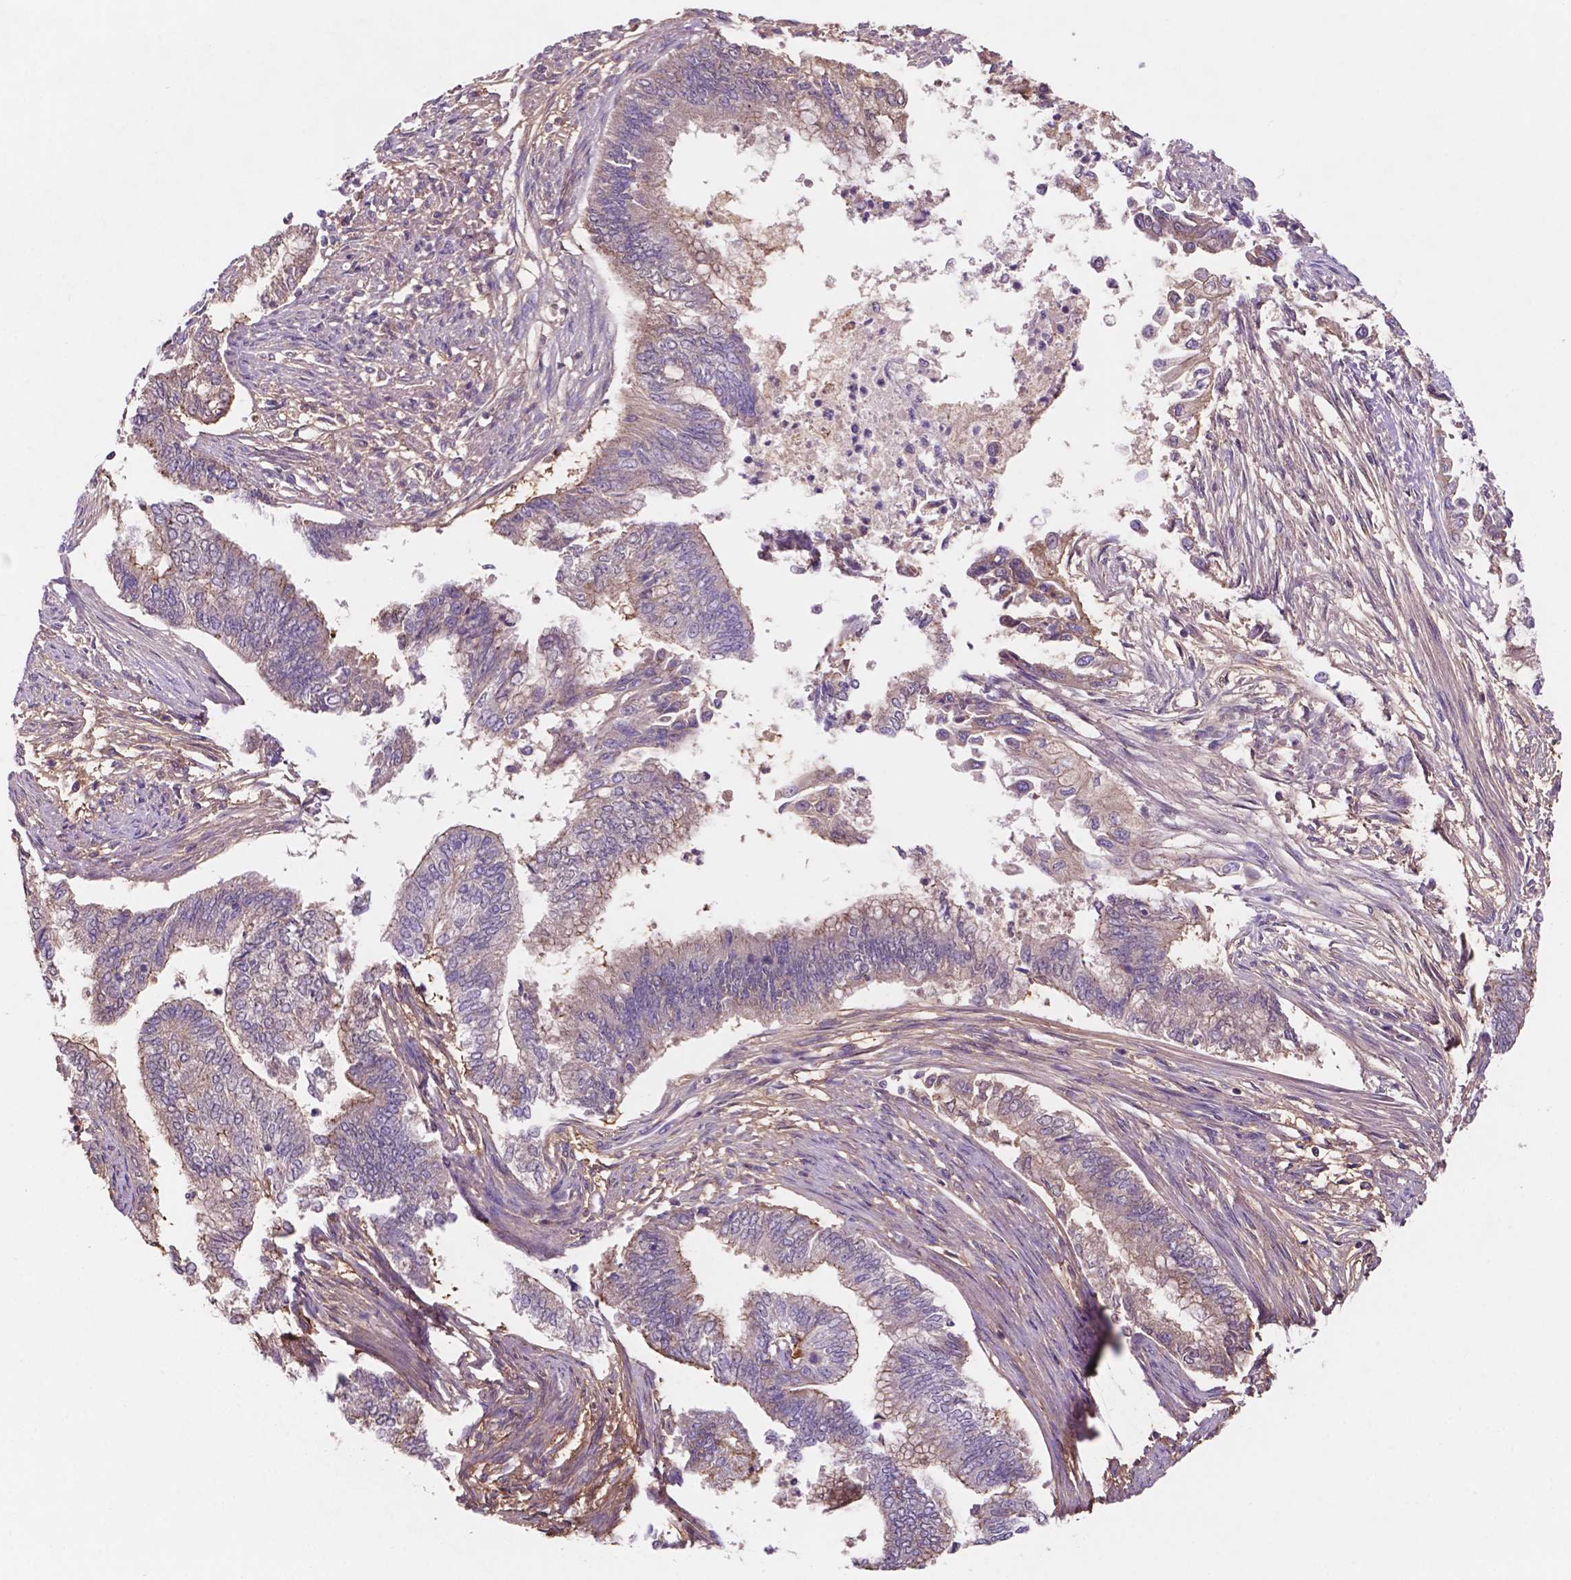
{"staining": {"intensity": "weak", "quantity": "<25%", "location": "cytoplasmic/membranous"}, "tissue": "endometrial cancer", "cell_type": "Tumor cells", "image_type": "cancer", "snomed": [{"axis": "morphology", "description": "Adenocarcinoma, NOS"}, {"axis": "topography", "description": "Endometrium"}], "caption": "An image of human adenocarcinoma (endometrial) is negative for staining in tumor cells.", "gene": "MKRN2OS", "patient": {"sex": "female", "age": 65}}